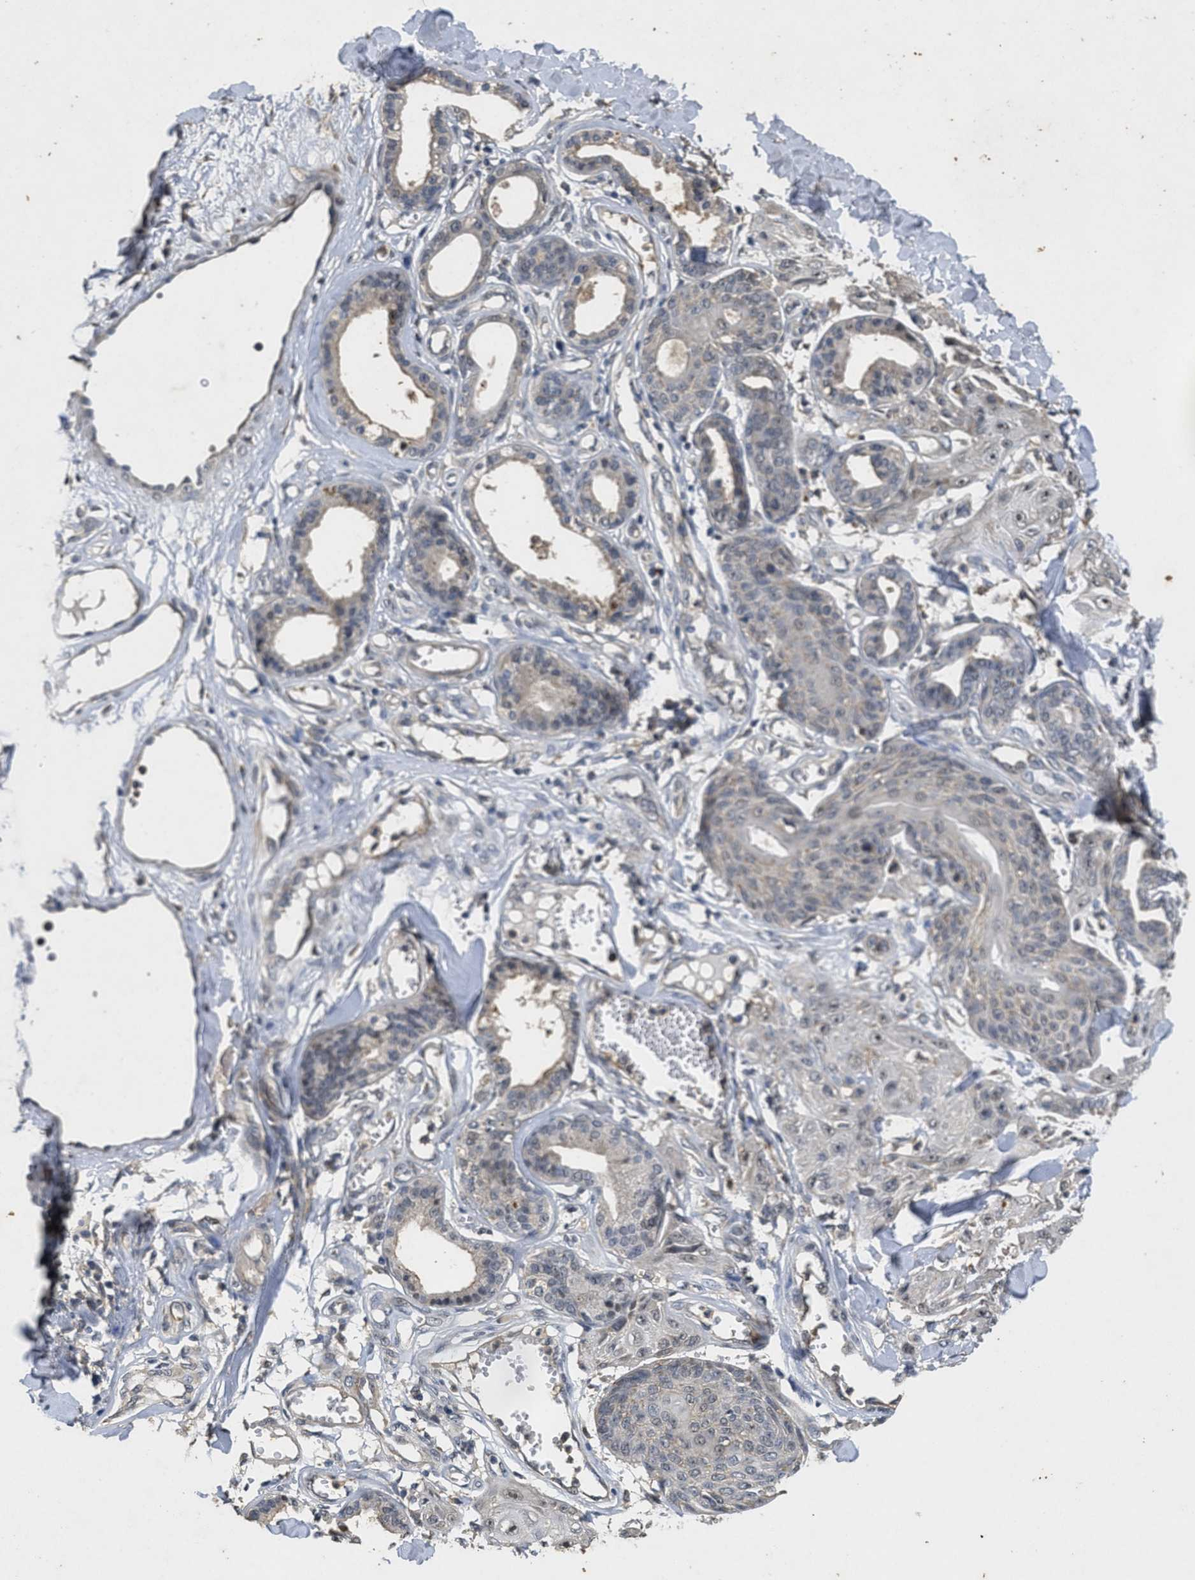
{"staining": {"intensity": "weak", "quantity": "<25%", "location": "cytoplasmic/membranous"}, "tissue": "skin cancer", "cell_type": "Tumor cells", "image_type": "cancer", "snomed": [{"axis": "morphology", "description": "Squamous cell carcinoma, NOS"}, {"axis": "topography", "description": "Skin"}], "caption": "A photomicrograph of skin cancer (squamous cell carcinoma) stained for a protein exhibits no brown staining in tumor cells.", "gene": "PAPOLG", "patient": {"sex": "male", "age": 74}}